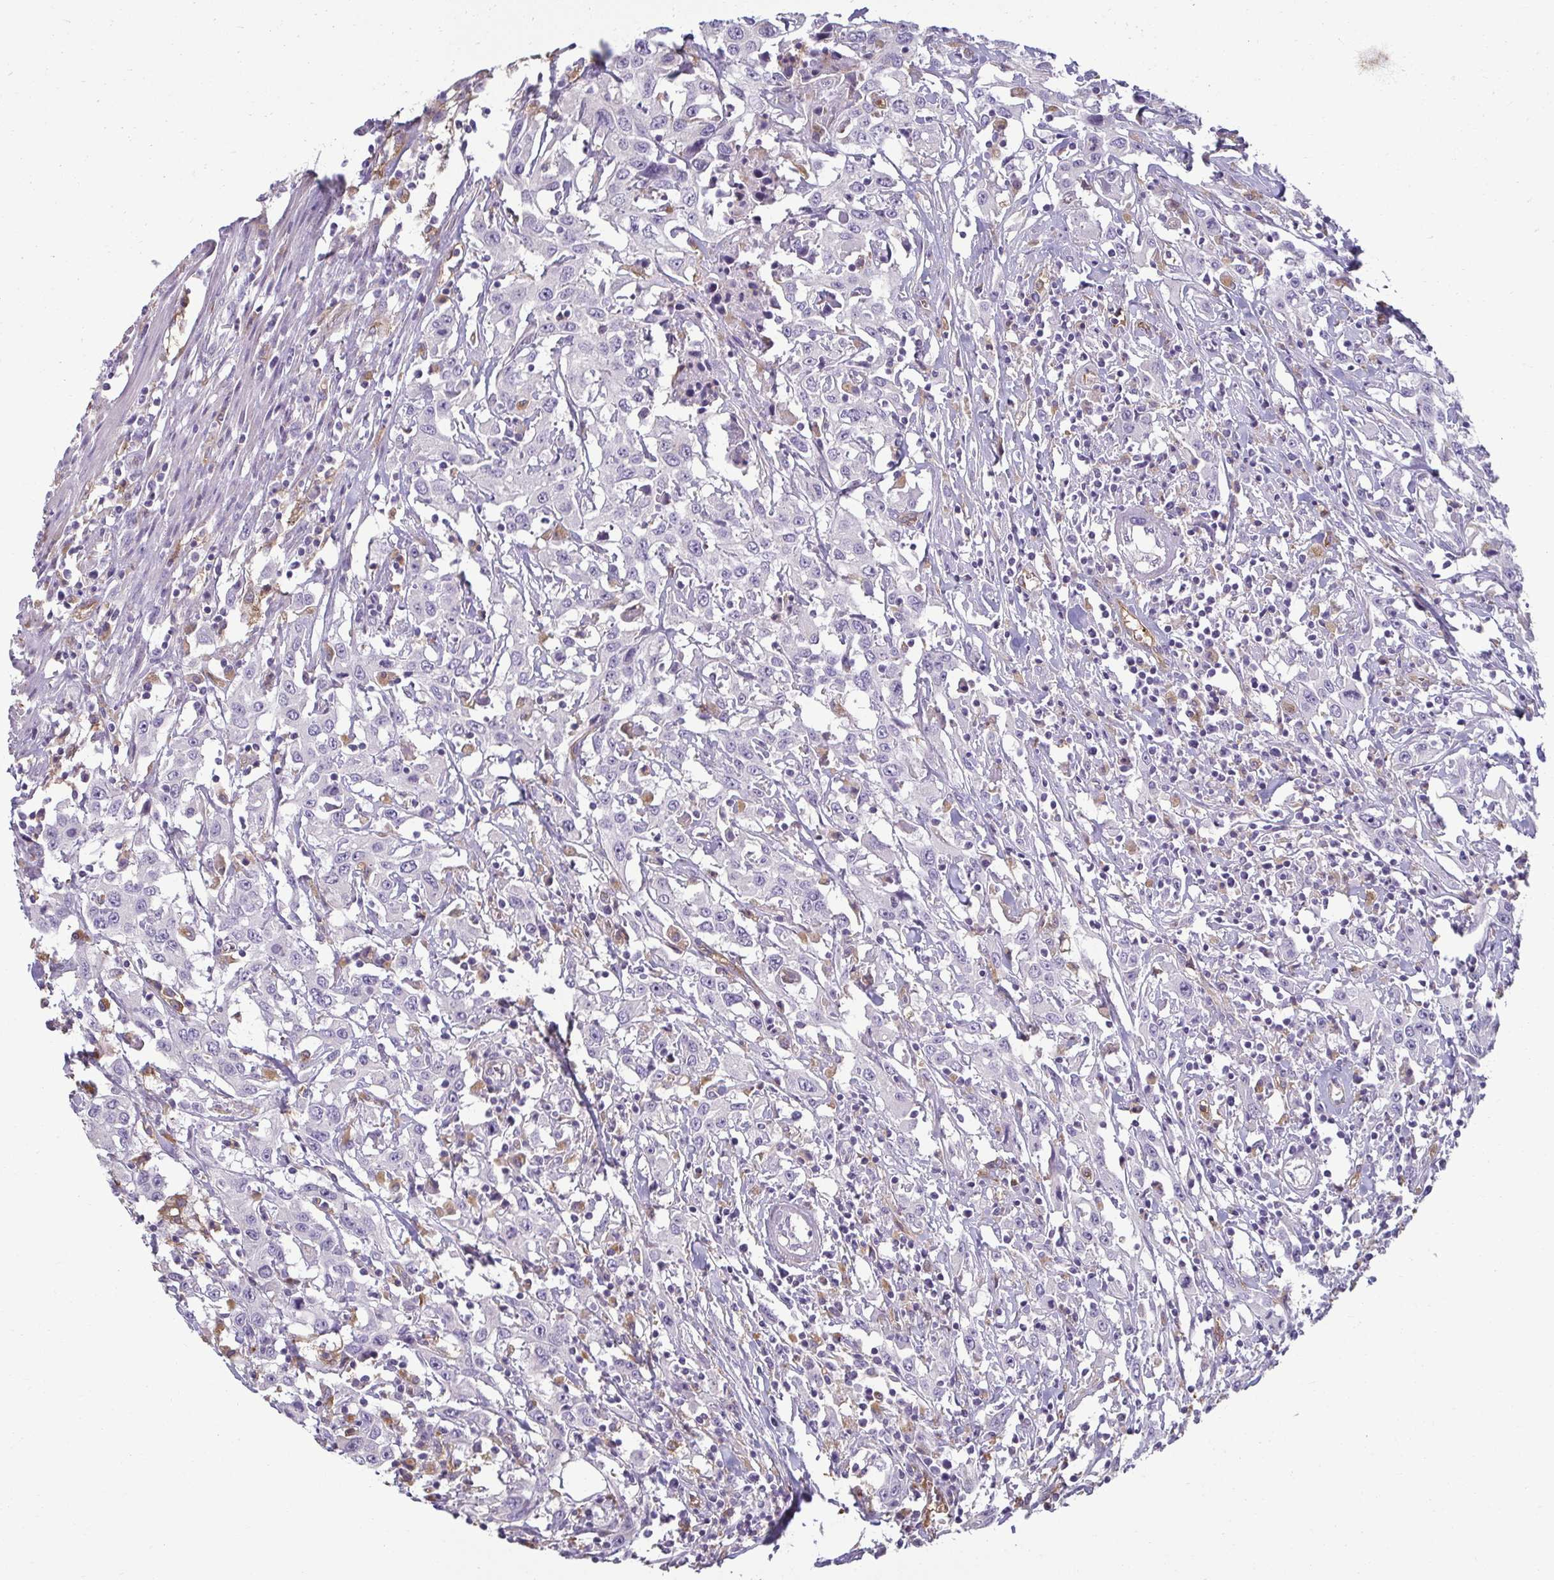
{"staining": {"intensity": "negative", "quantity": "none", "location": "none"}, "tissue": "urothelial cancer", "cell_type": "Tumor cells", "image_type": "cancer", "snomed": [{"axis": "morphology", "description": "Urothelial carcinoma, High grade"}, {"axis": "topography", "description": "Urinary bladder"}], "caption": "Photomicrograph shows no significant protein positivity in tumor cells of urothelial cancer.", "gene": "PDE2A", "patient": {"sex": "male", "age": 61}}